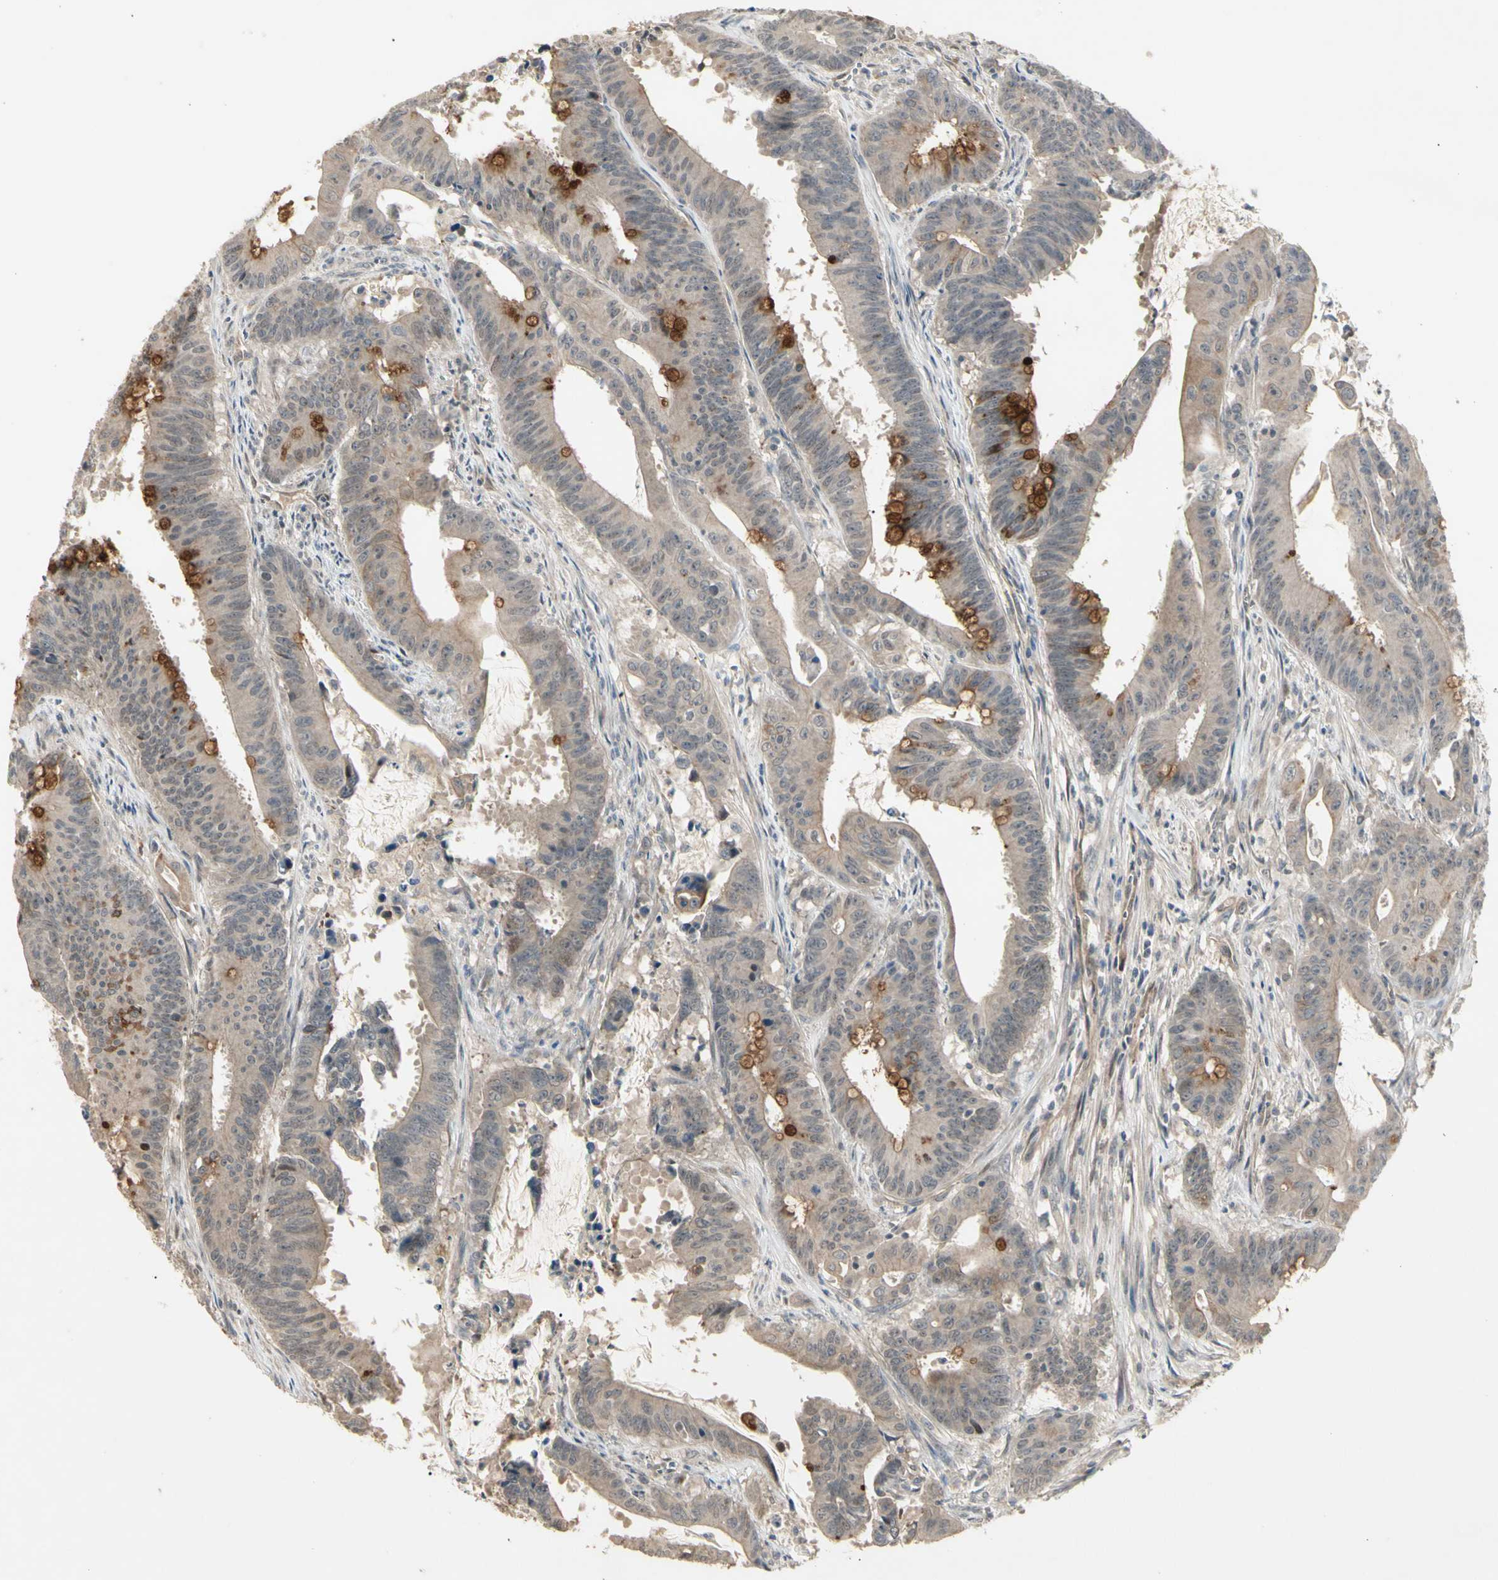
{"staining": {"intensity": "weak", "quantity": ">75%", "location": "cytoplasmic/membranous"}, "tissue": "colorectal cancer", "cell_type": "Tumor cells", "image_type": "cancer", "snomed": [{"axis": "morphology", "description": "Adenocarcinoma, NOS"}, {"axis": "topography", "description": "Colon"}], "caption": "Approximately >75% of tumor cells in human colorectal cancer display weak cytoplasmic/membranous protein staining as visualized by brown immunohistochemical staining.", "gene": "ATG4C", "patient": {"sex": "male", "age": 45}}